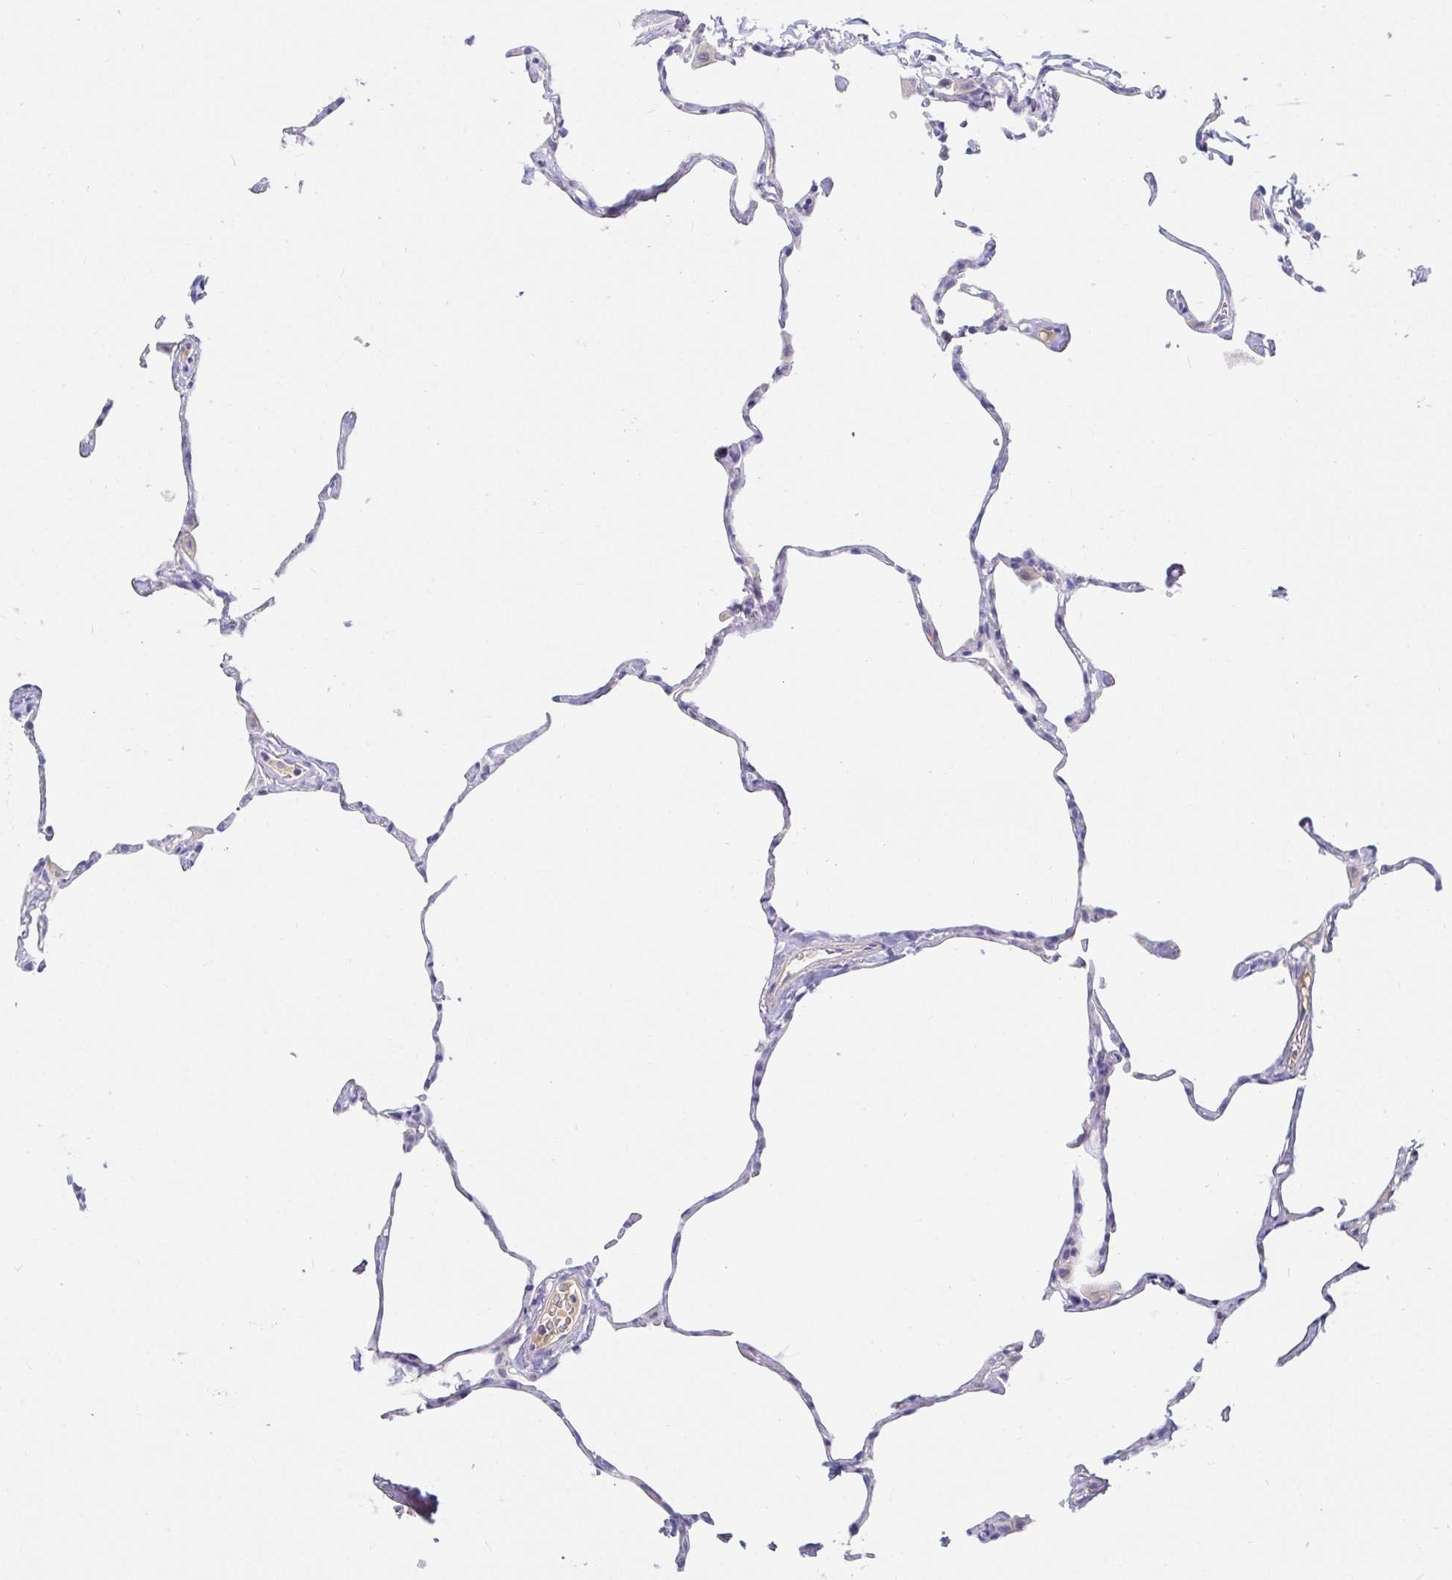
{"staining": {"intensity": "negative", "quantity": "none", "location": "none"}, "tissue": "lung", "cell_type": "Alveolar cells", "image_type": "normal", "snomed": [{"axis": "morphology", "description": "Normal tissue, NOS"}, {"axis": "topography", "description": "Lung"}], "caption": "The immunohistochemistry image has no significant expression in alveolar cells of lung.", "gene": "C4orf17", "patient": {"sex": "male", "age": 65}}